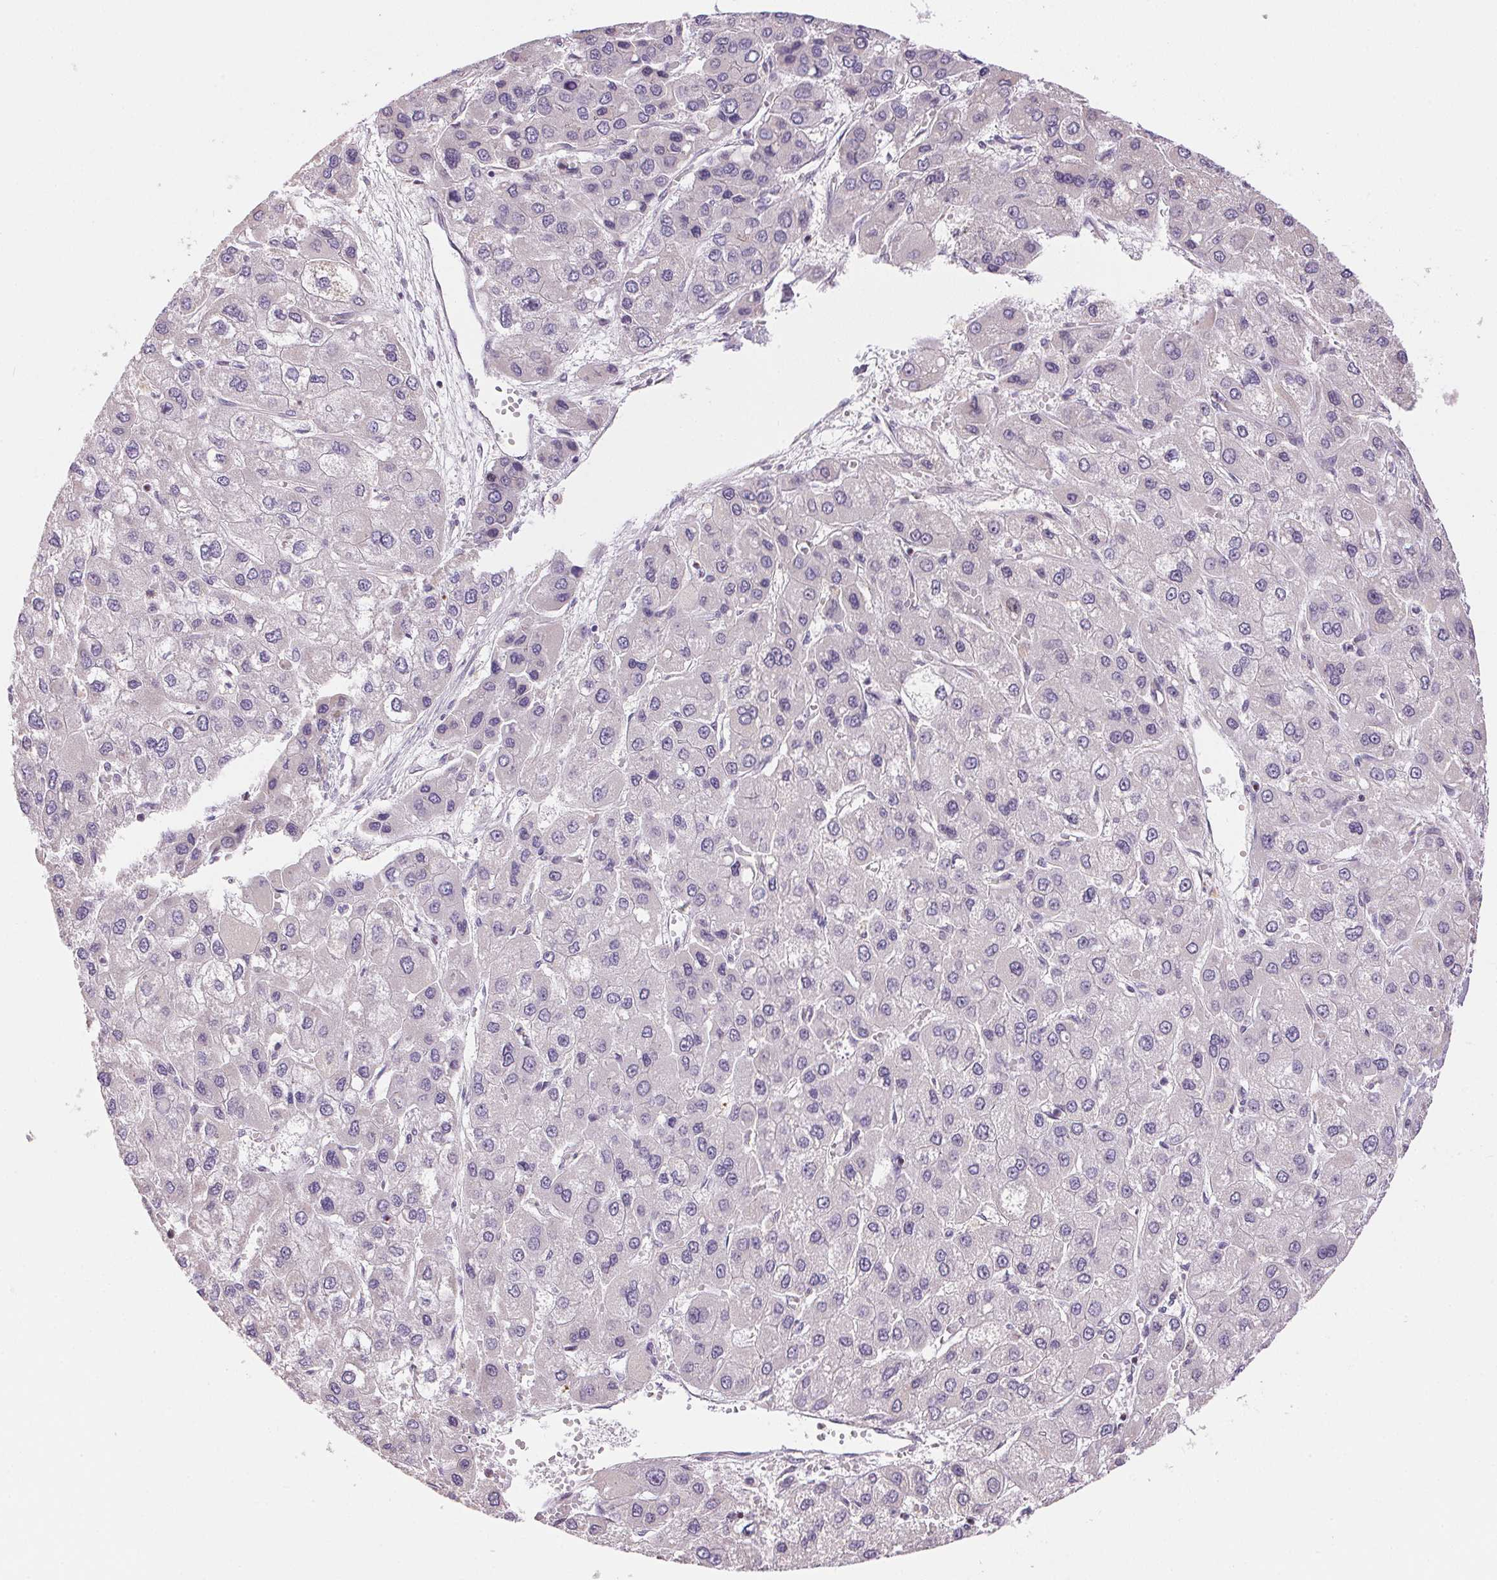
{"staining": {"intensity": "negative", "quantity": "none", "location": "none"}, "tissue": "liver cancer", "cell_type": "Tumor cells", "image_type": "cancer", "snomed": [{"axis": "morphology", "description": "Carcinoma, Hepatocellular, NOS"}, {"axis": "topography", "description": "Liver"}], "caption": "Tumor cells are negative for protein expression in human hepatocellular carcinoma (liver).", "gene": "UNC13B", "patient": {"sex": "female", "age": 41}}